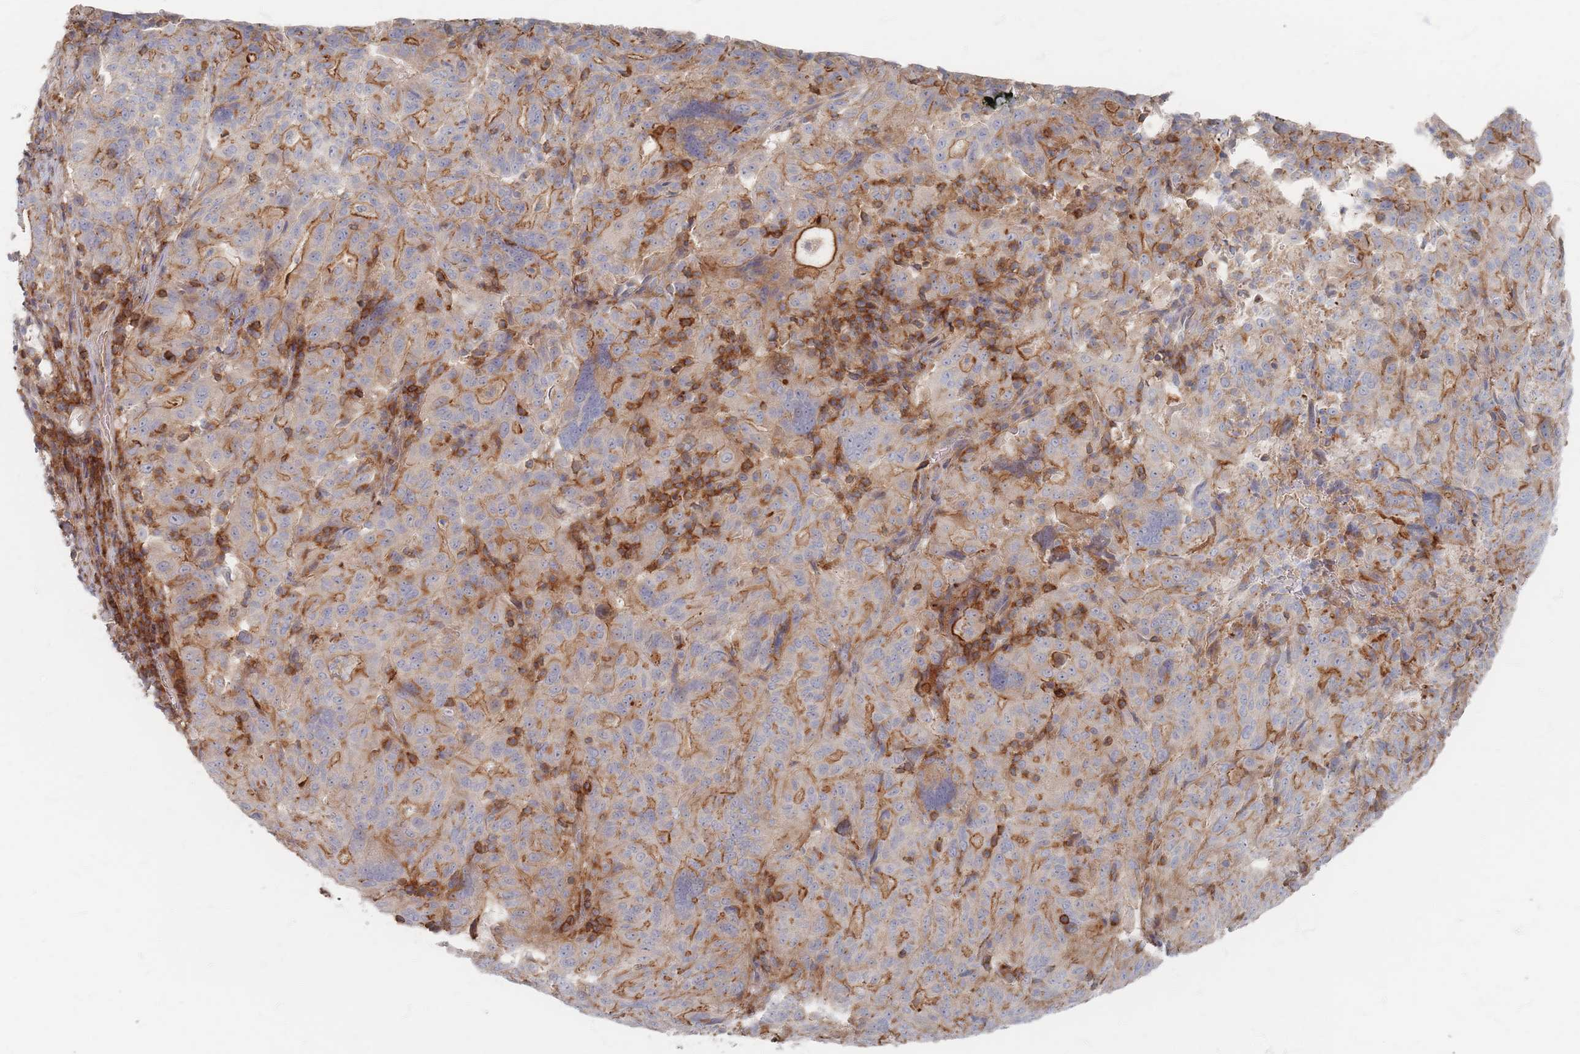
{"staining": {"intensity": "moderate", "quantity": "25%-75%", "location": "cytoplasmic/membranous"}, "tissue": "pancreatic cancer", "cell_type": "Tumor cells", "image_type": "cancer", "snomed": [{"axis": "morphology", "description": "Adenocarcinoma, NOS"}, {"axis": "topography", "description": "Pancreas"}], "caption": "This is a histology image of immunohistochemistry (IHC) staining of adenocarcinoma (pancreatic), which shows moderate positivity in the cytoplasmic/membranous of tumor cells.", "gene": "ZNF852", "patient": {"sex": "male", "age": 63}}